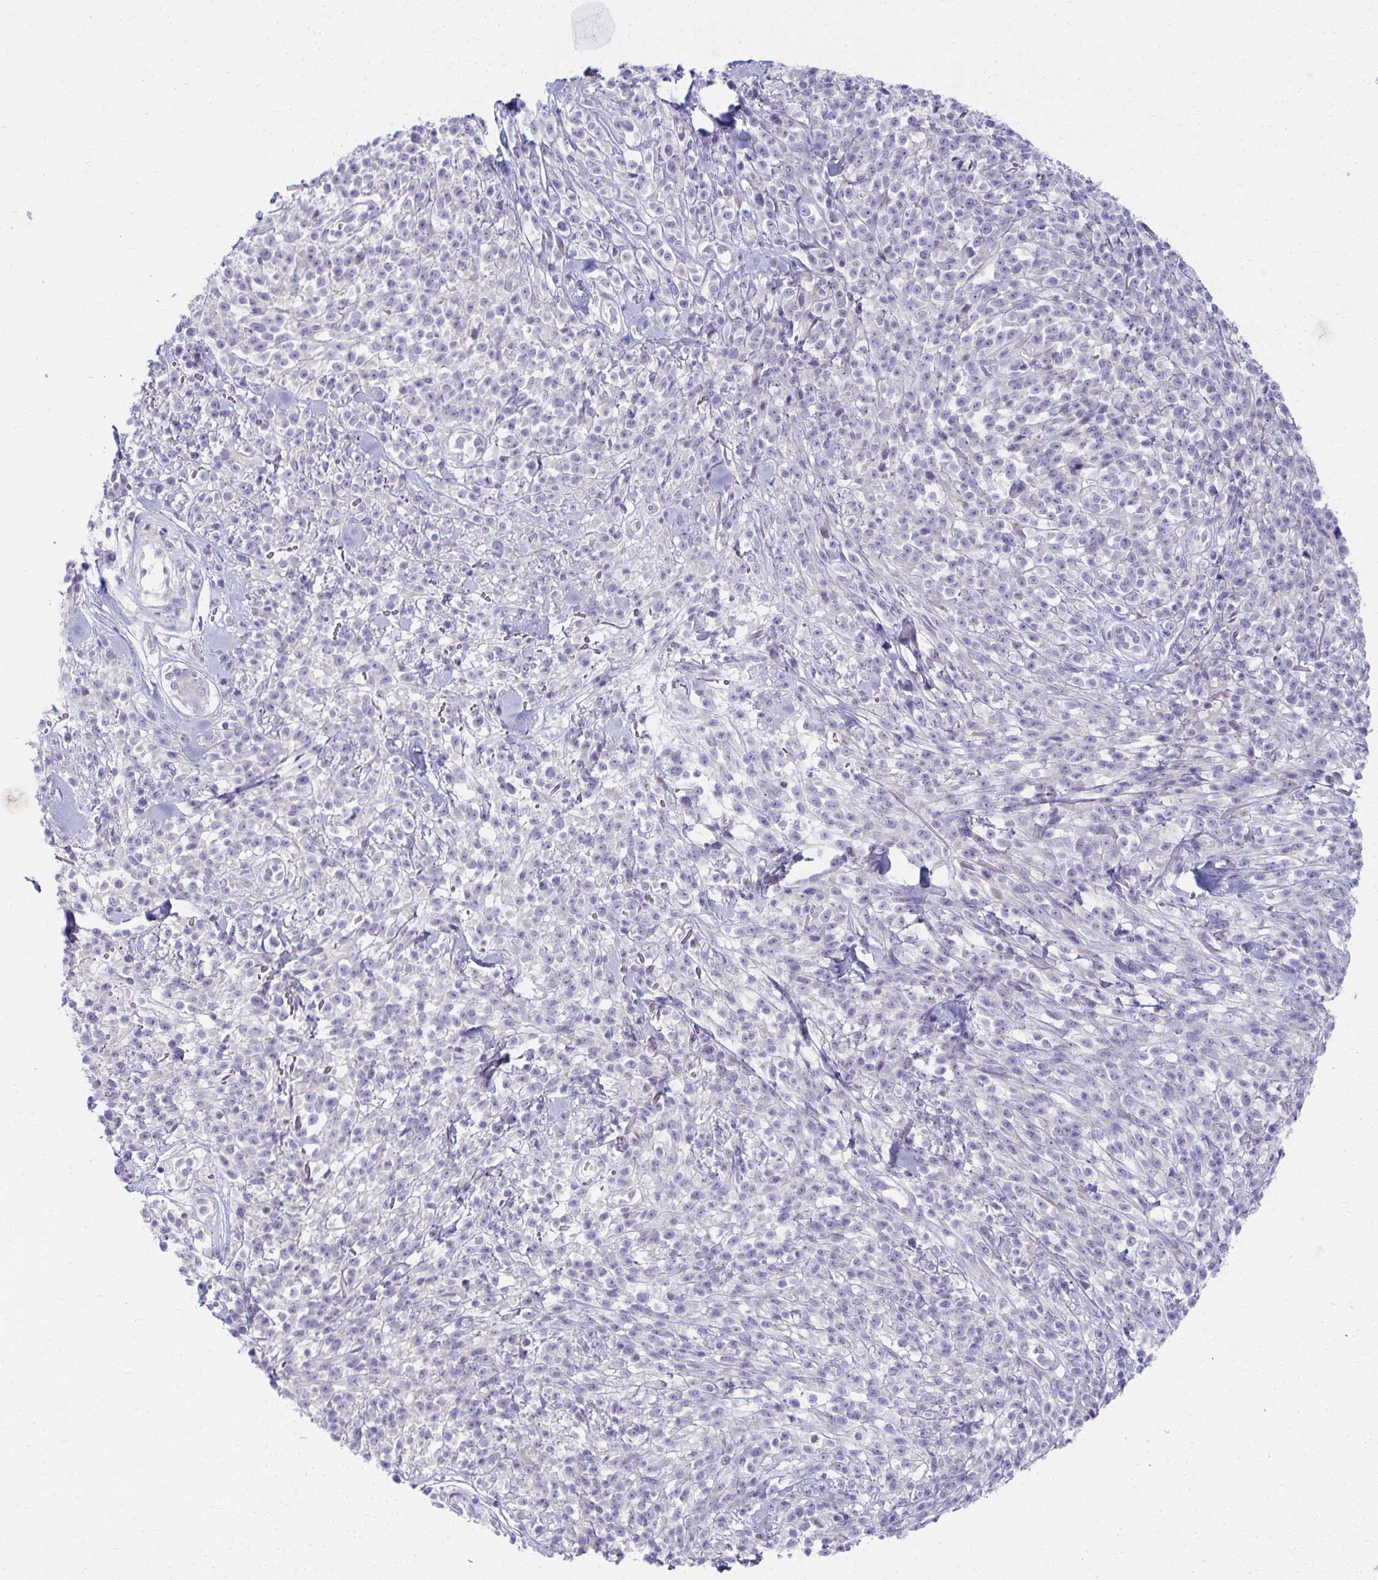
{"staining": {"intensity": "negative", "quantity": "none", "location": "none"}, "tissue": "melanoma", "cell_type": "Tumor cells", "image_type": "cancer", "snomed": [{"axis": "morphology", "description": "Malignant melanoma, NOS"}, {"axis": "topography", "description": "Skin"}, {"axis": "topography", "description": "Skin of trunk"}], "caption": "IHC of human melanoma displays no positivity in tumor cells.", "gene": "FASLG", "patient": {"sex": "male", "age": 74}}